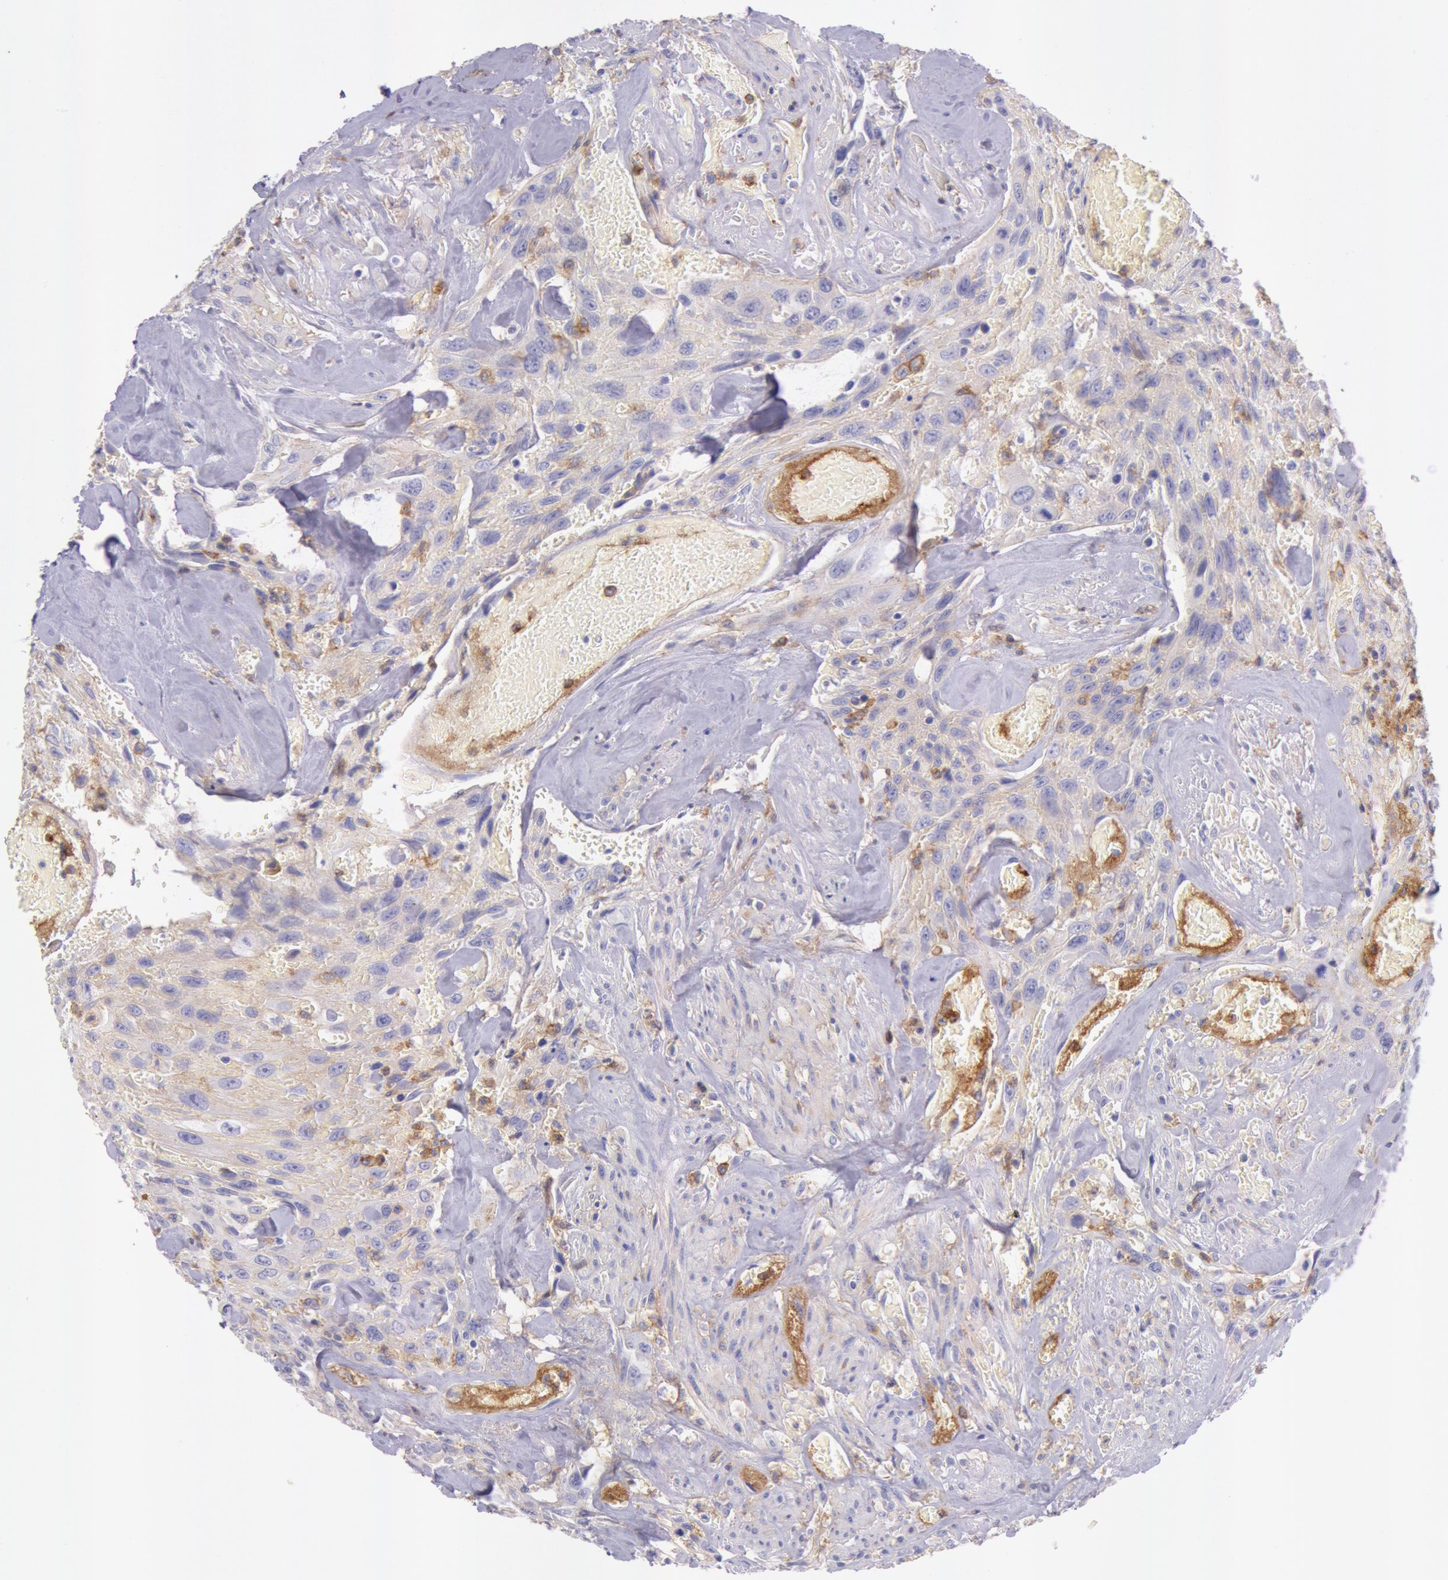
{"staining": {"intensity": "negative", "quantity": "none", "location": "none"}, "tissue": "urothelial cancer", "cell_type": "Tumor cells", "image_type": "cancer", "snomed": [{"axis": "morphology", "description": "Urothelial carcinoma, High grade"}, {"axis": "topography", "description": "Urinary bladder"}], "caption": "The histopathology image reveals no staining of tumor cells in urothelial carcinoma (high-grade).", "gene": "LYN", "patient": {"sex": "female", "age": 84}}